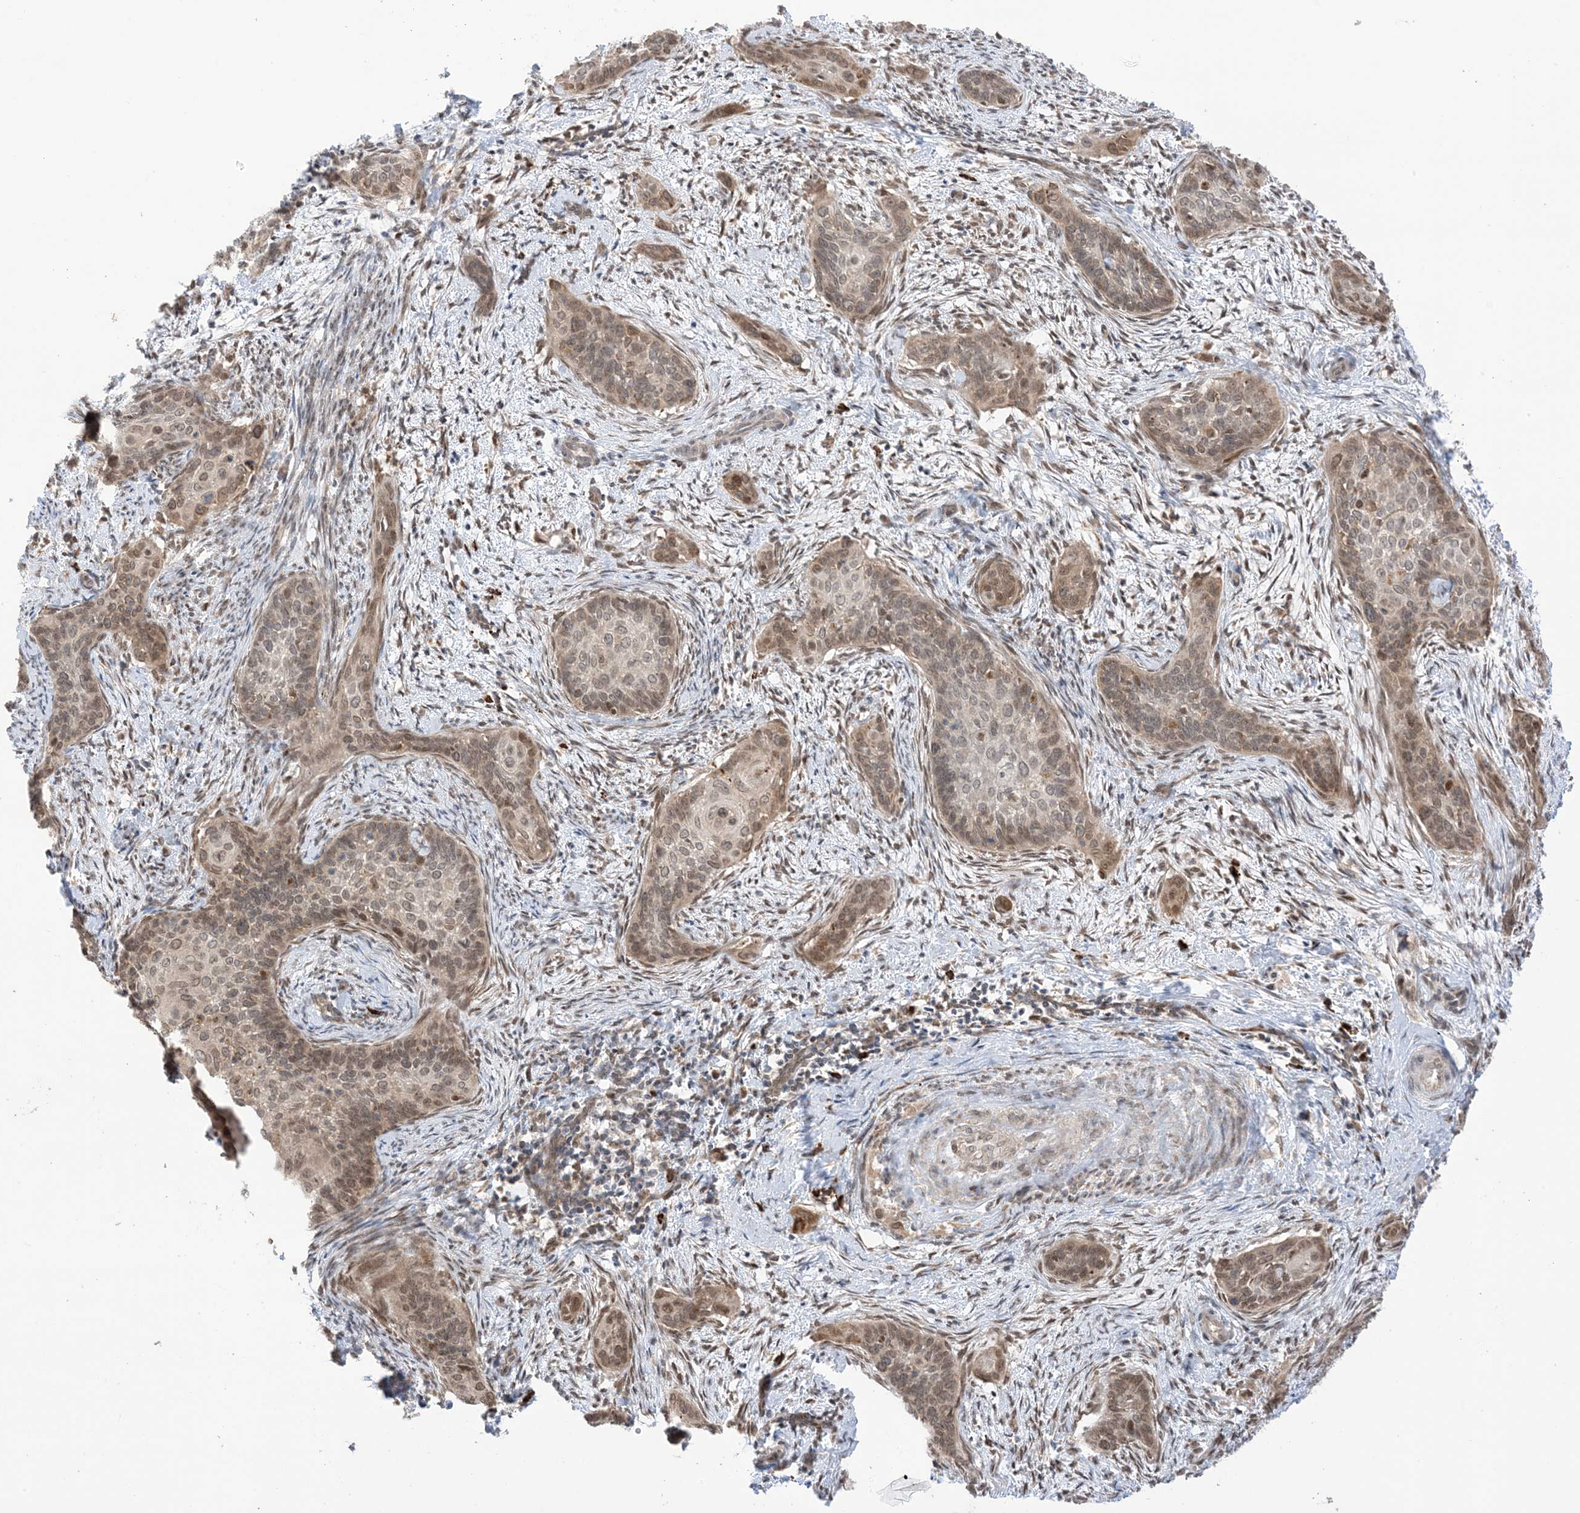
{"staining": {"intensity": "moderate", "quantity": "25%-75%", "location": "cytoplasmic/membranous,nuclear"}, "tissue": "cervical cancer", "cell_type": "Tumor cells", "image_type": "cancer", "snomed": [{"axis": "morphology", "description": "Squamous cell carcinoma, NOS"}, {"axis": "topography", "description": "Cervix"}], "caption": "Immunohistochemistry micrograph of neoplastic tissue: human cervical cancer stained using immunohistochemistry demonstrates medium levels of moderate protein expression localized specifically in the cytoplasmic/membranous and nuclear of tumor cells, appearing as a cytoplasmic/membranous and nuclear brown color.", "gene": "UBE2E2", "patient": {"sex": "female", "age": 33}}